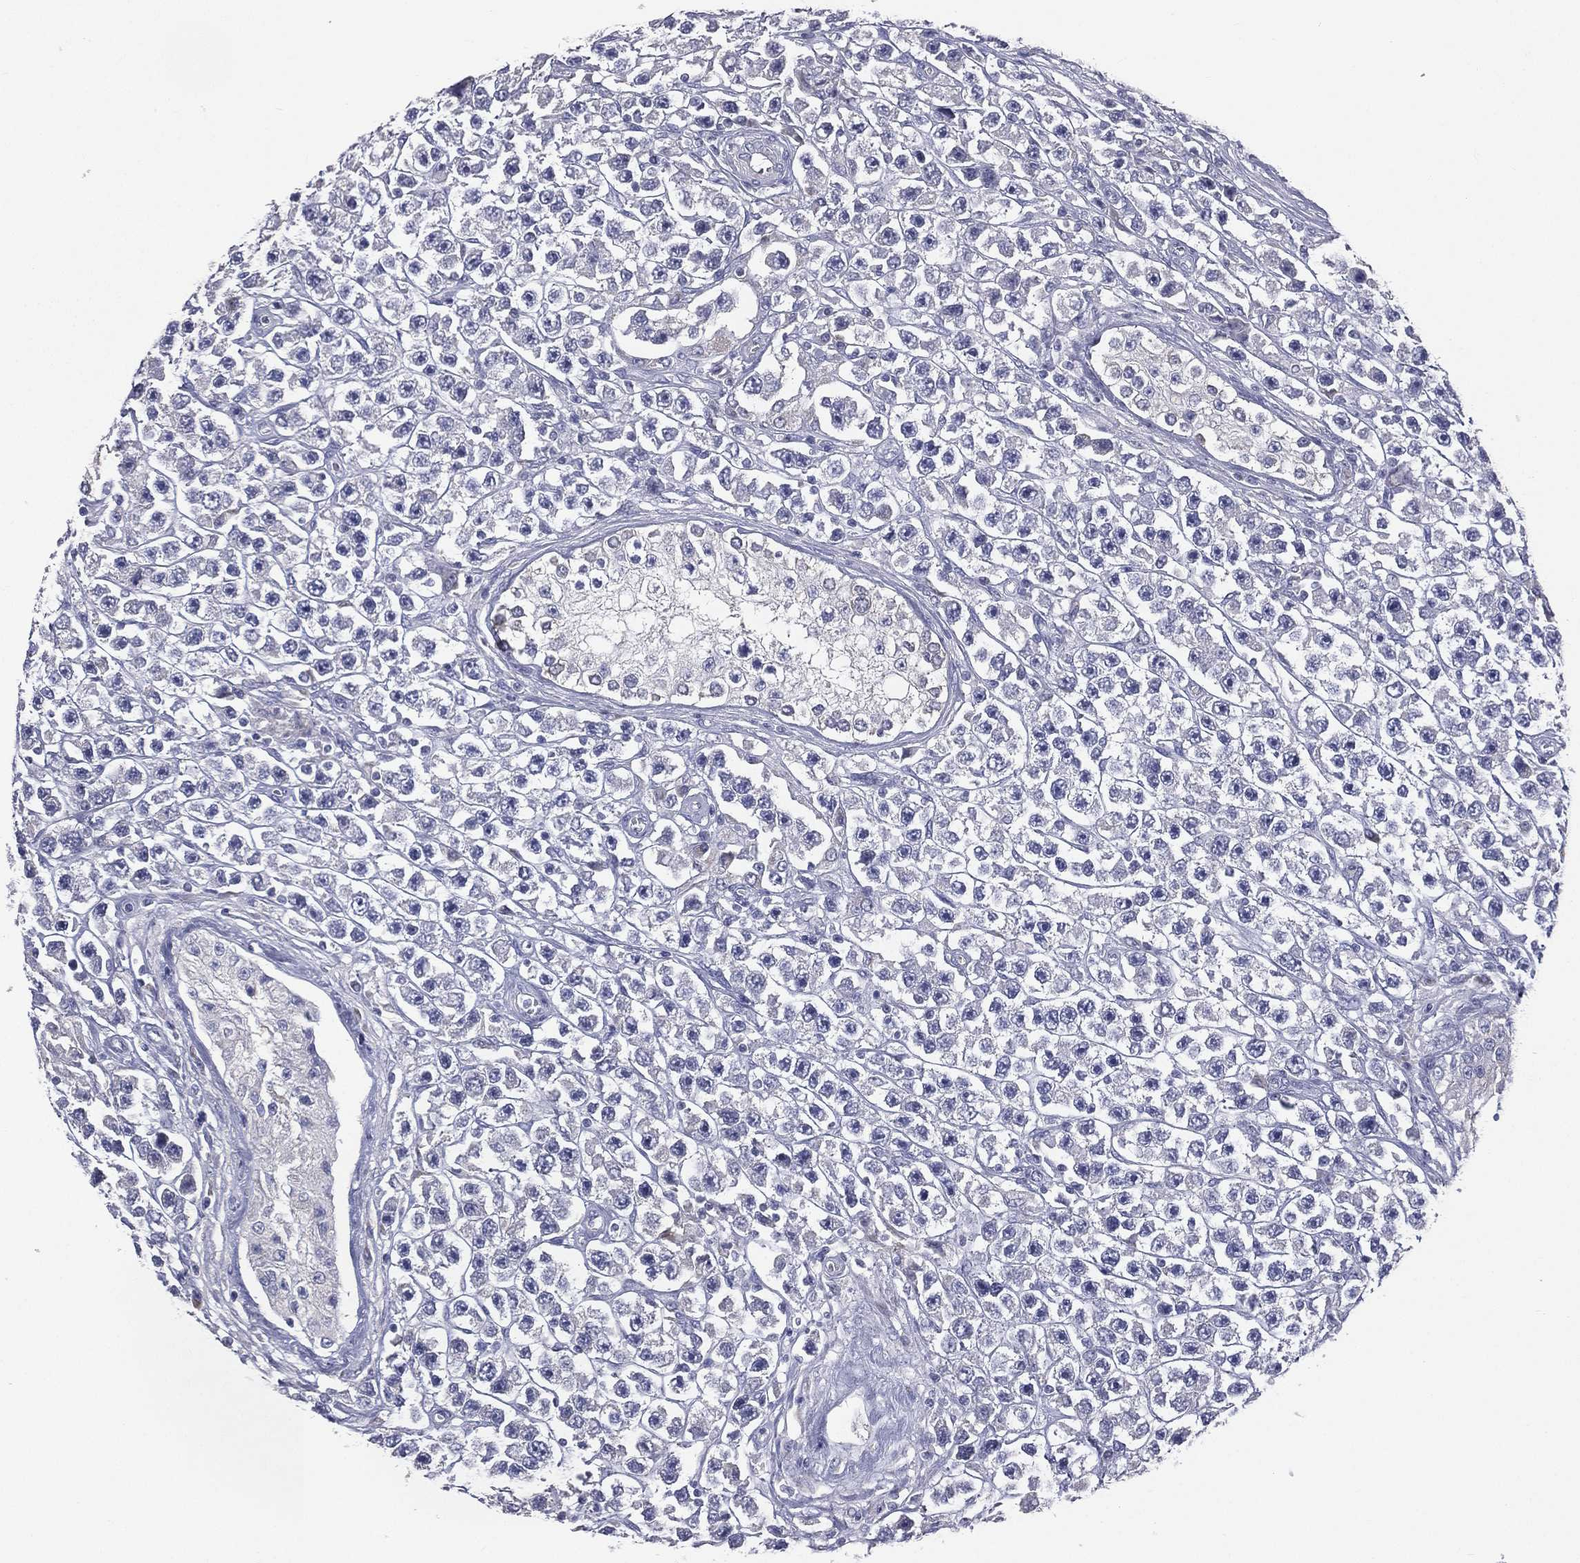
{"staining": {"intensity": "negative", "quantity": "none", "location": "none"}, "tissue": "testis cancer", "cell_type": "Tumor cells", "image_type": "cancer", "snomed": [{"axis": "morphology", "description": "Seminoma, NOS"}, {"axis": "topography", "description": "Testis"}], "caption": "Micrograph shows no protein expression in tumor cells of testis cancer tissue. (DAB IHC visualized using brightfield microscopy, high magnification).", "gene": "STK31", "patient": {"sex": "male", "age": 45}}